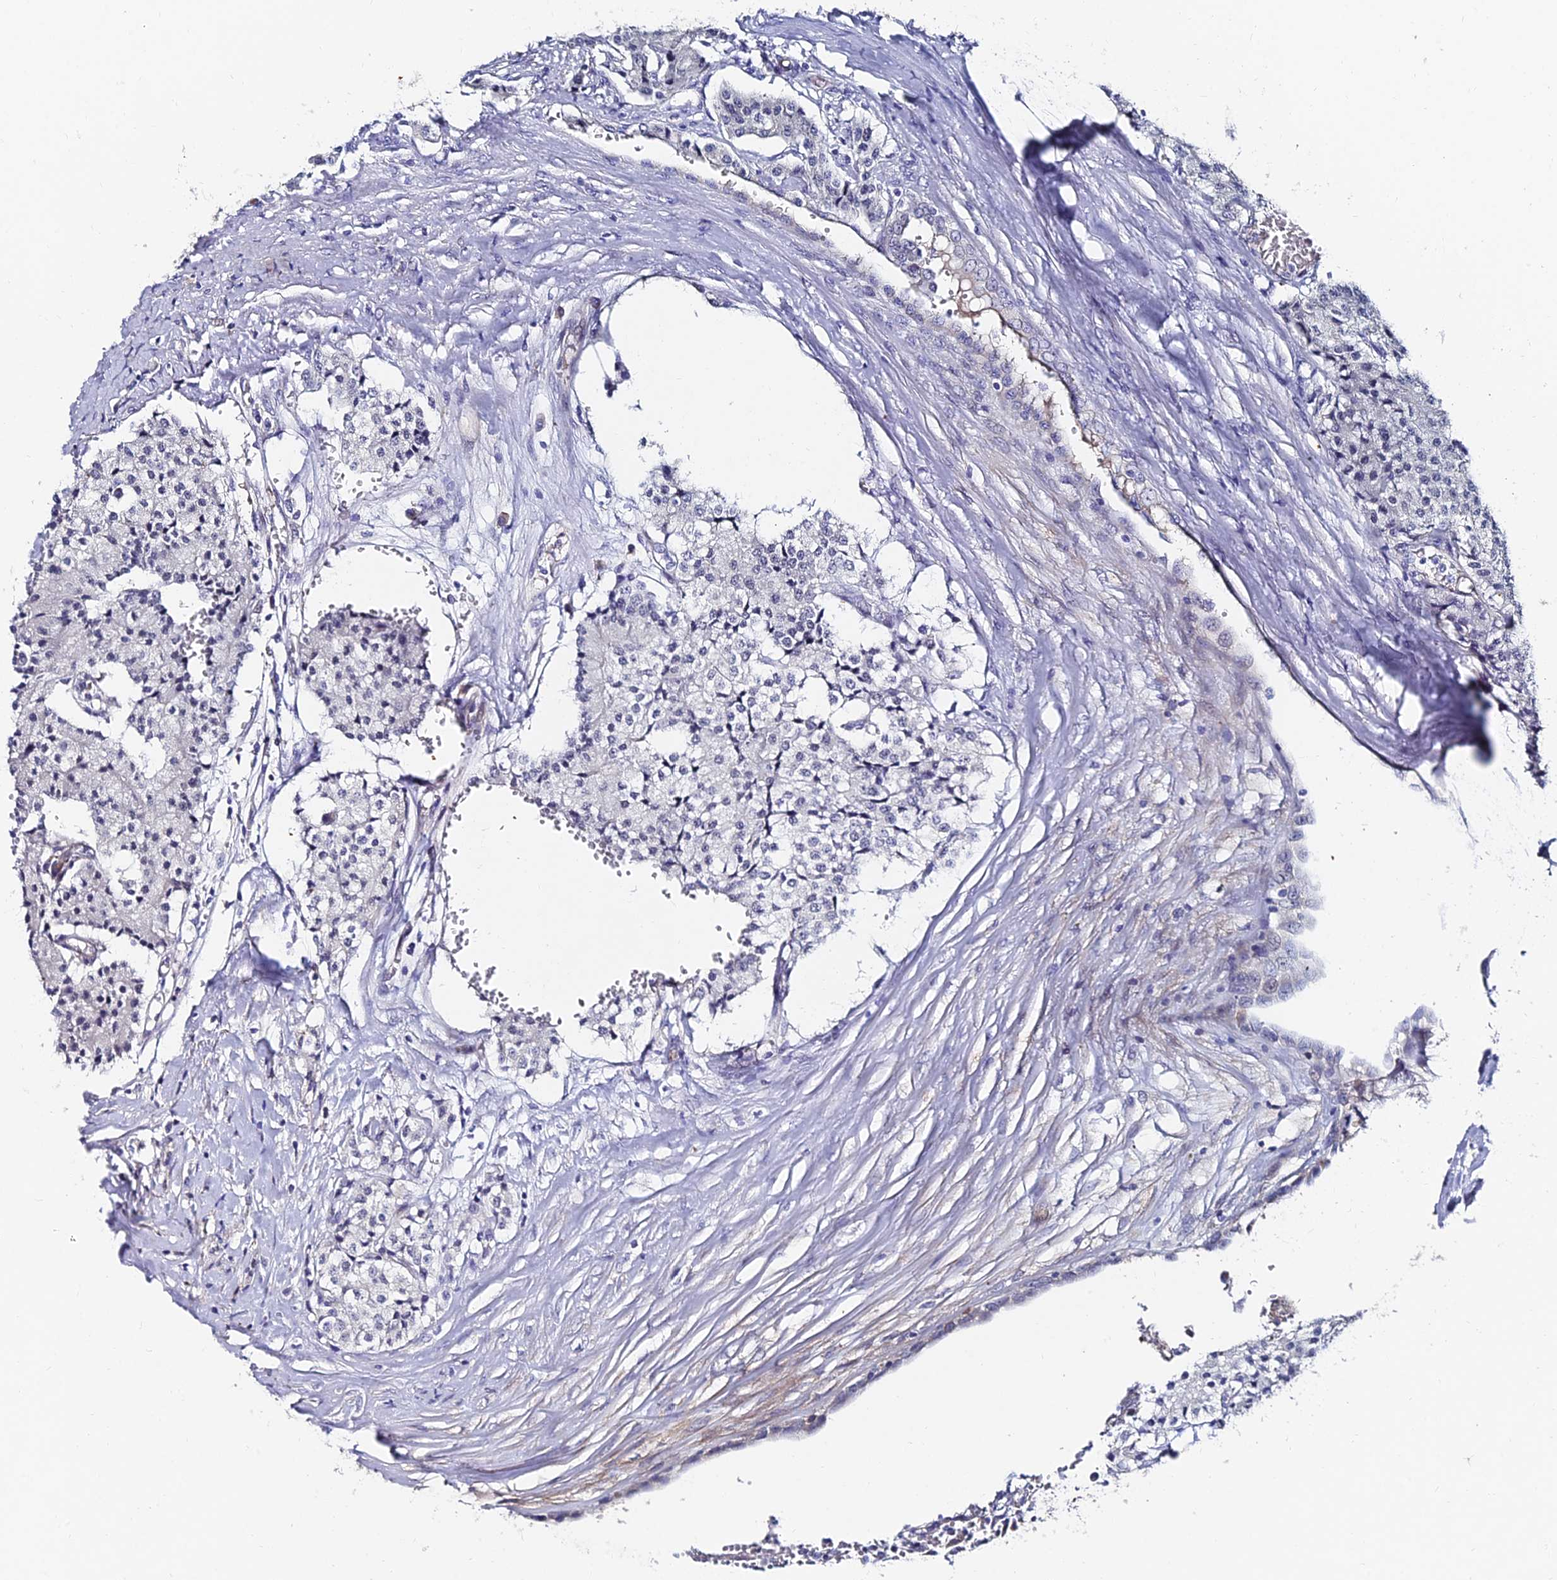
{"staining": {"intensity": "negative", "quantity": "none", "location": "none"}, "tissue": "carcinoid", "cell_type": "Tumor cells", "image_type": "cancer", "snomed": [{"axis": "morphology", "description": "Carcinoid, malignant, NOS"}, {"axis": "topography", "description": "Colon"}], "caption": "Tumor cells are negative for brown protein staining in carcinoid.", "gene": "TRIM24", "patient": {"sex": "female", "age": 52}}